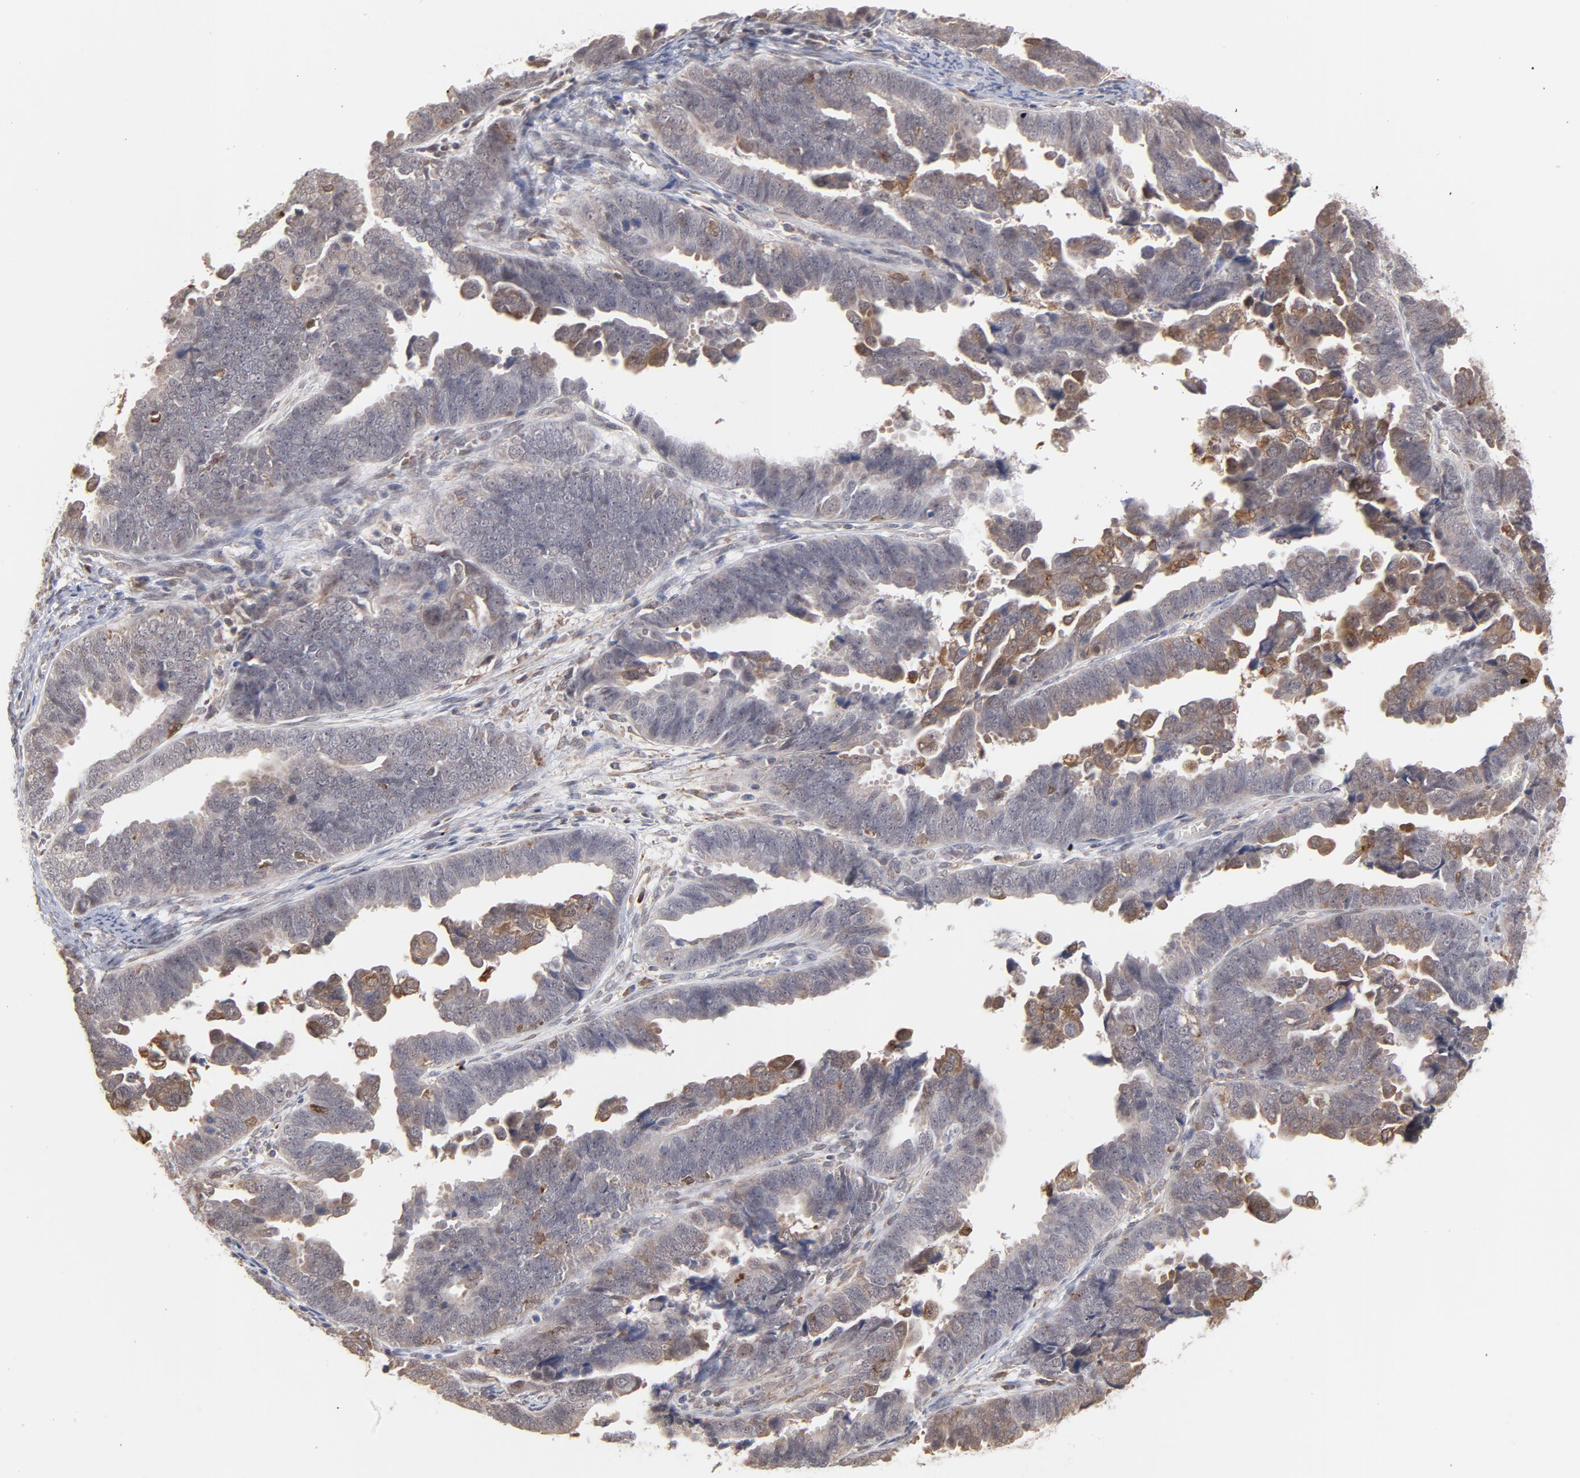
{"staining": {"intensity": "weak", "quantity": "<25%", "location": "cytoplasmic/membranous"}, "tissue": "endometrial cancer", "cell_type": "Tumor cells", "image_type": "cancer", "snomed": [{"axis": "morphology", "description": "Adenocarcinoma, NOS"}, {"axis": "topography", "description": "Endometrium"}], "caption": "A micrograph of human adenocarcinoma (endometrial) is negative for staining in tumor cells. (DAB (3,3'-diaminobenzidine) IHC, high magnification).", "gene": "OAS1", "patient": {"sex": "female", "age": 75}}